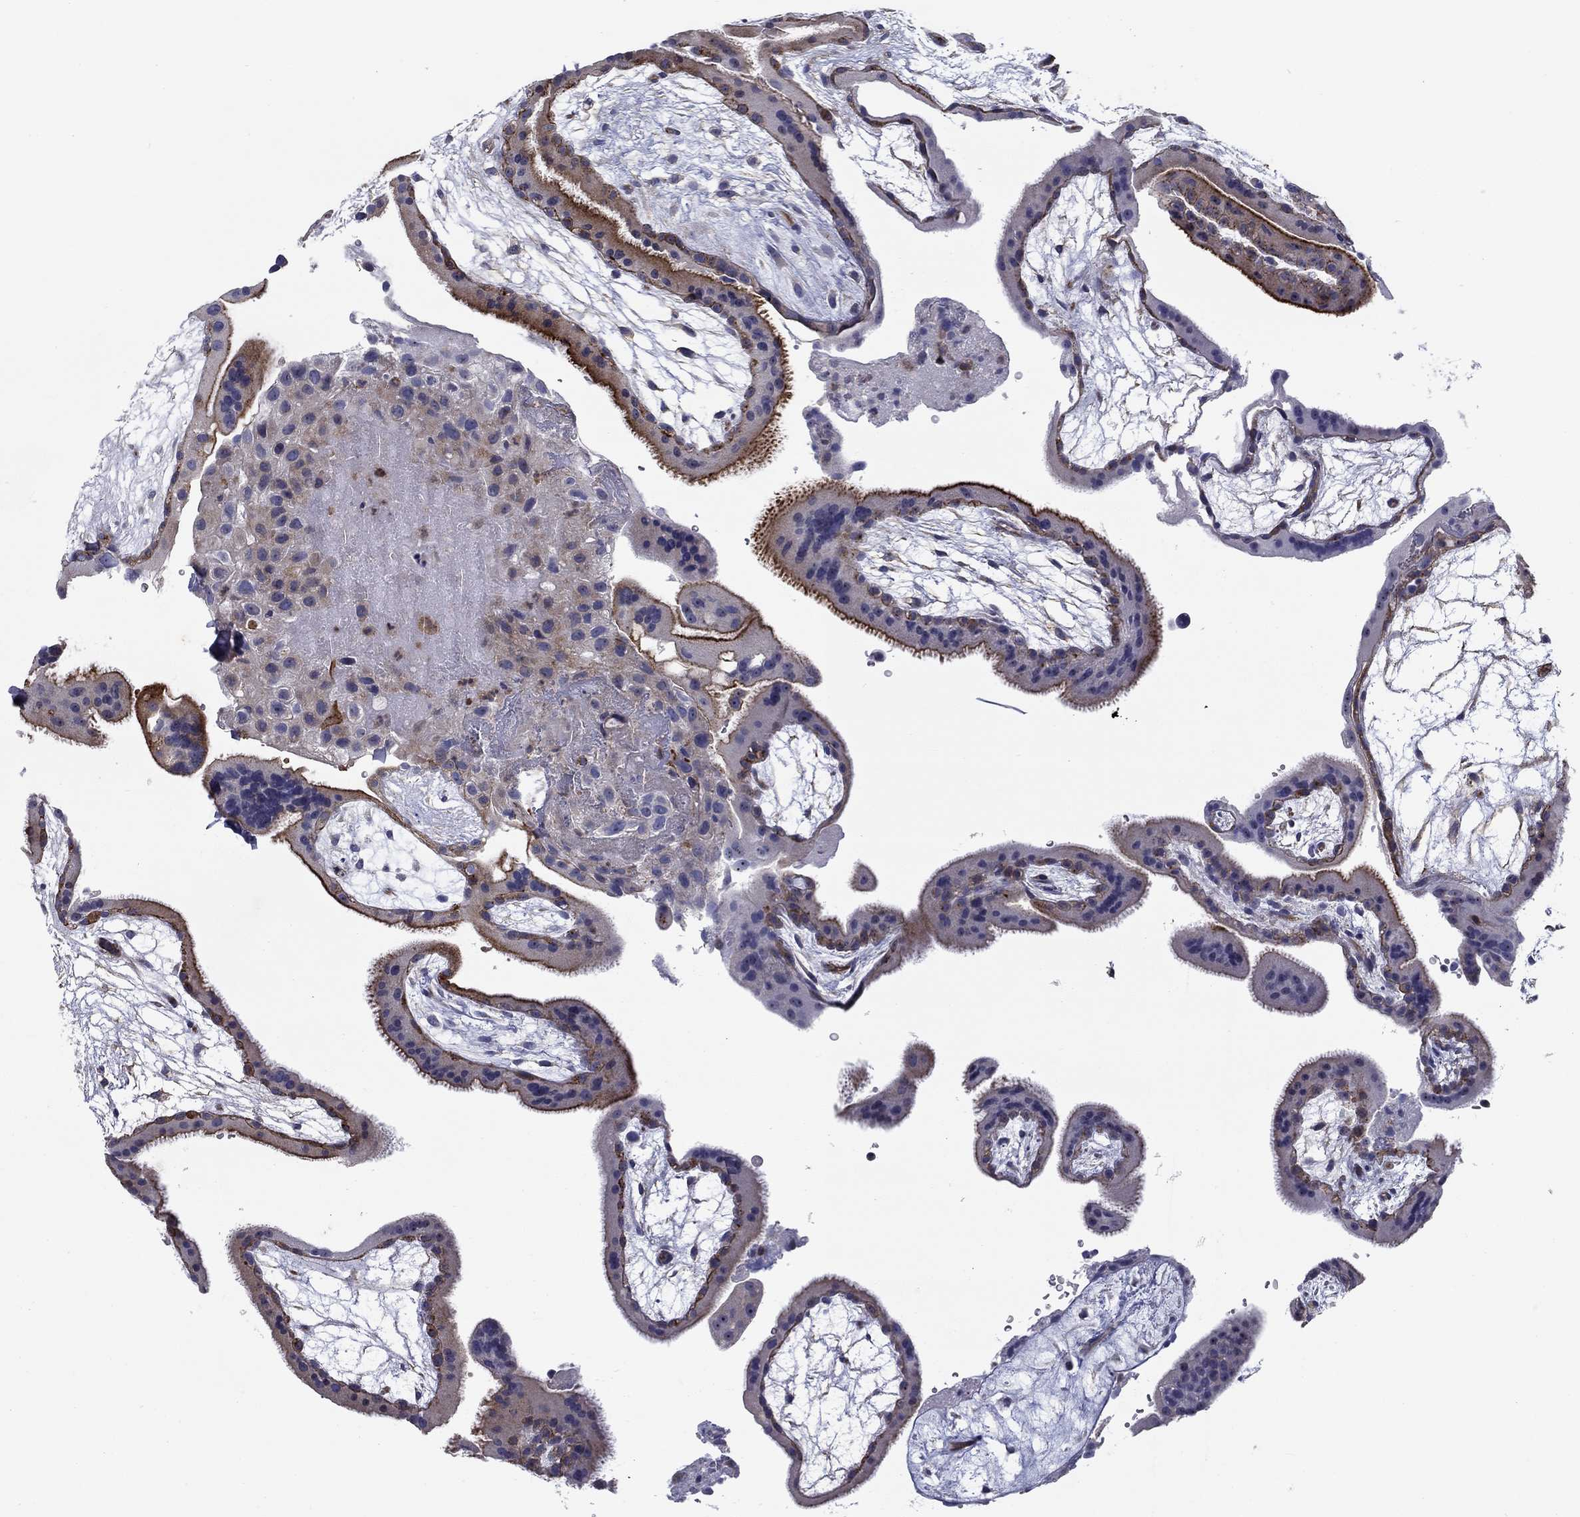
{"staining": {"intensity": "moderate", "quantity": "<25%", "location": "cytoplasmic/membranous"}, "tissue": "placenta", "cell_type": "Decidual cells", "image_type": "normal", "snomed": [{"axis": "morphology", "description": "Normal tissue, NOS"}, {"axis": "topography", "description": "Placenta"}], "caption": "Immunohistochemistry histopathology image of benign placenta stained for a protein (brown), which shows low levels of moderate cytoplasmic/membranous expression in approximately <25% of decidual cells.", "gene": "SIT1", "patient": {"sex": "female", "age": 19}}